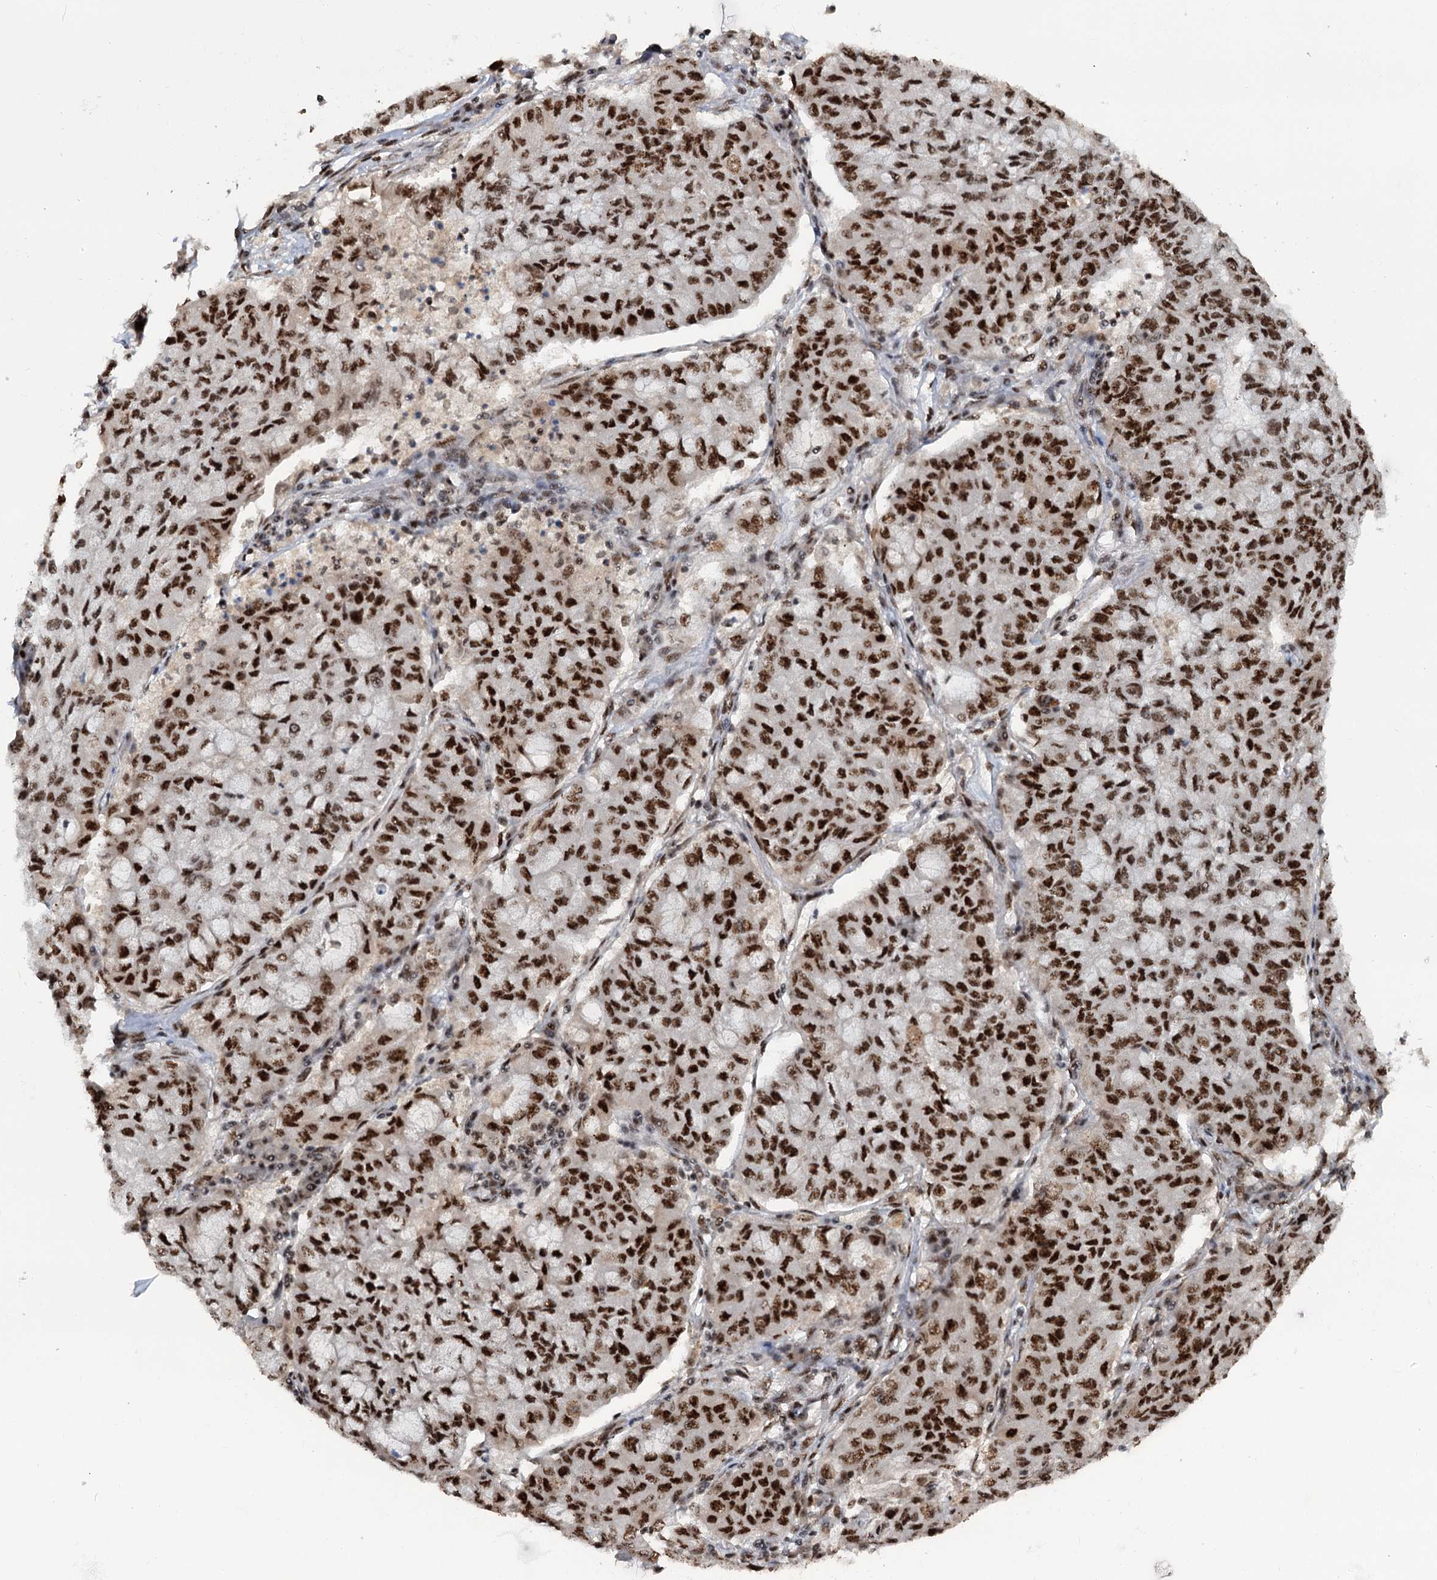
{"staining": {"intensity": "strong", "quantity": ">75%", "location": "nuclear"}, "tissue": "lung cancer", "cell_type": "Tumor cells", "image_type": "cancer", "snomed": [{"axis": "morphology", "description": "Squamous cell carcinoma, NOS"}, {"axis": "topography", "description": "Lung"}], "caption": "Lung squamous cell carcinoma stained with DAB IHC shows high levels of strong nuclear positivity in approximately >75% of tumor cells.", "gene": "WBP4", "patient": {"sex": "male", "age": 74}}